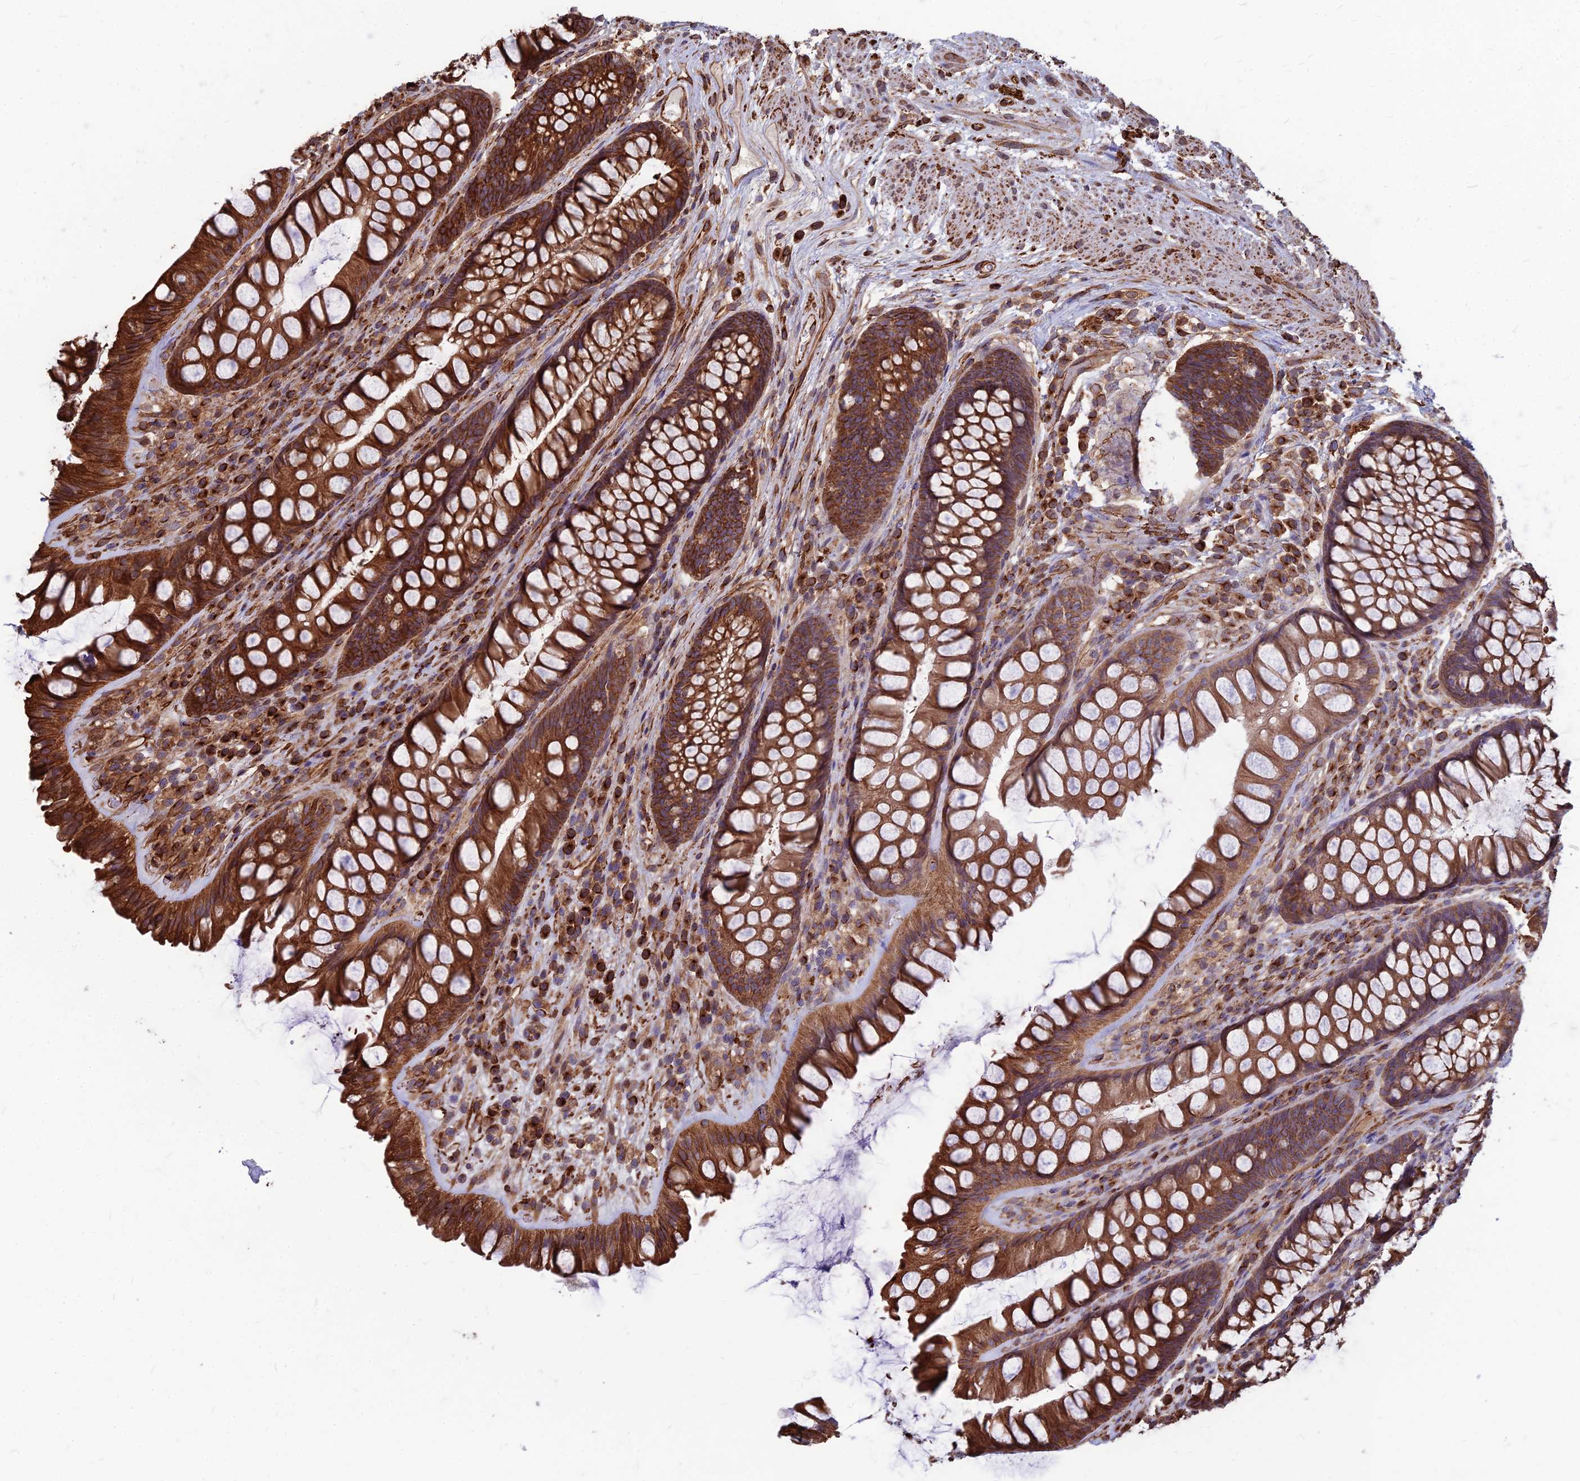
{"staining": {"intensity": "strong", "quantity": ">75%", "location": "cytoplasmic/membranous"}, "tissue": "rectum", "cell_type": "Glandular cells", "image_type": "normal", "snomed": [{"axis": "morphology", "description": "Normal tissue, NOS"}, {"axis": "topography", "description": "Rectum"}], "caption": "Immunohistochemistry (IHC) image of benign rectum stained for a protein (brown), which demonstrates high levels of strong cytoplasmic/membranous expression in about >75% of glandular cells.", "gene": "LSM6", "patient": {"sex": "male", "age": 74}}